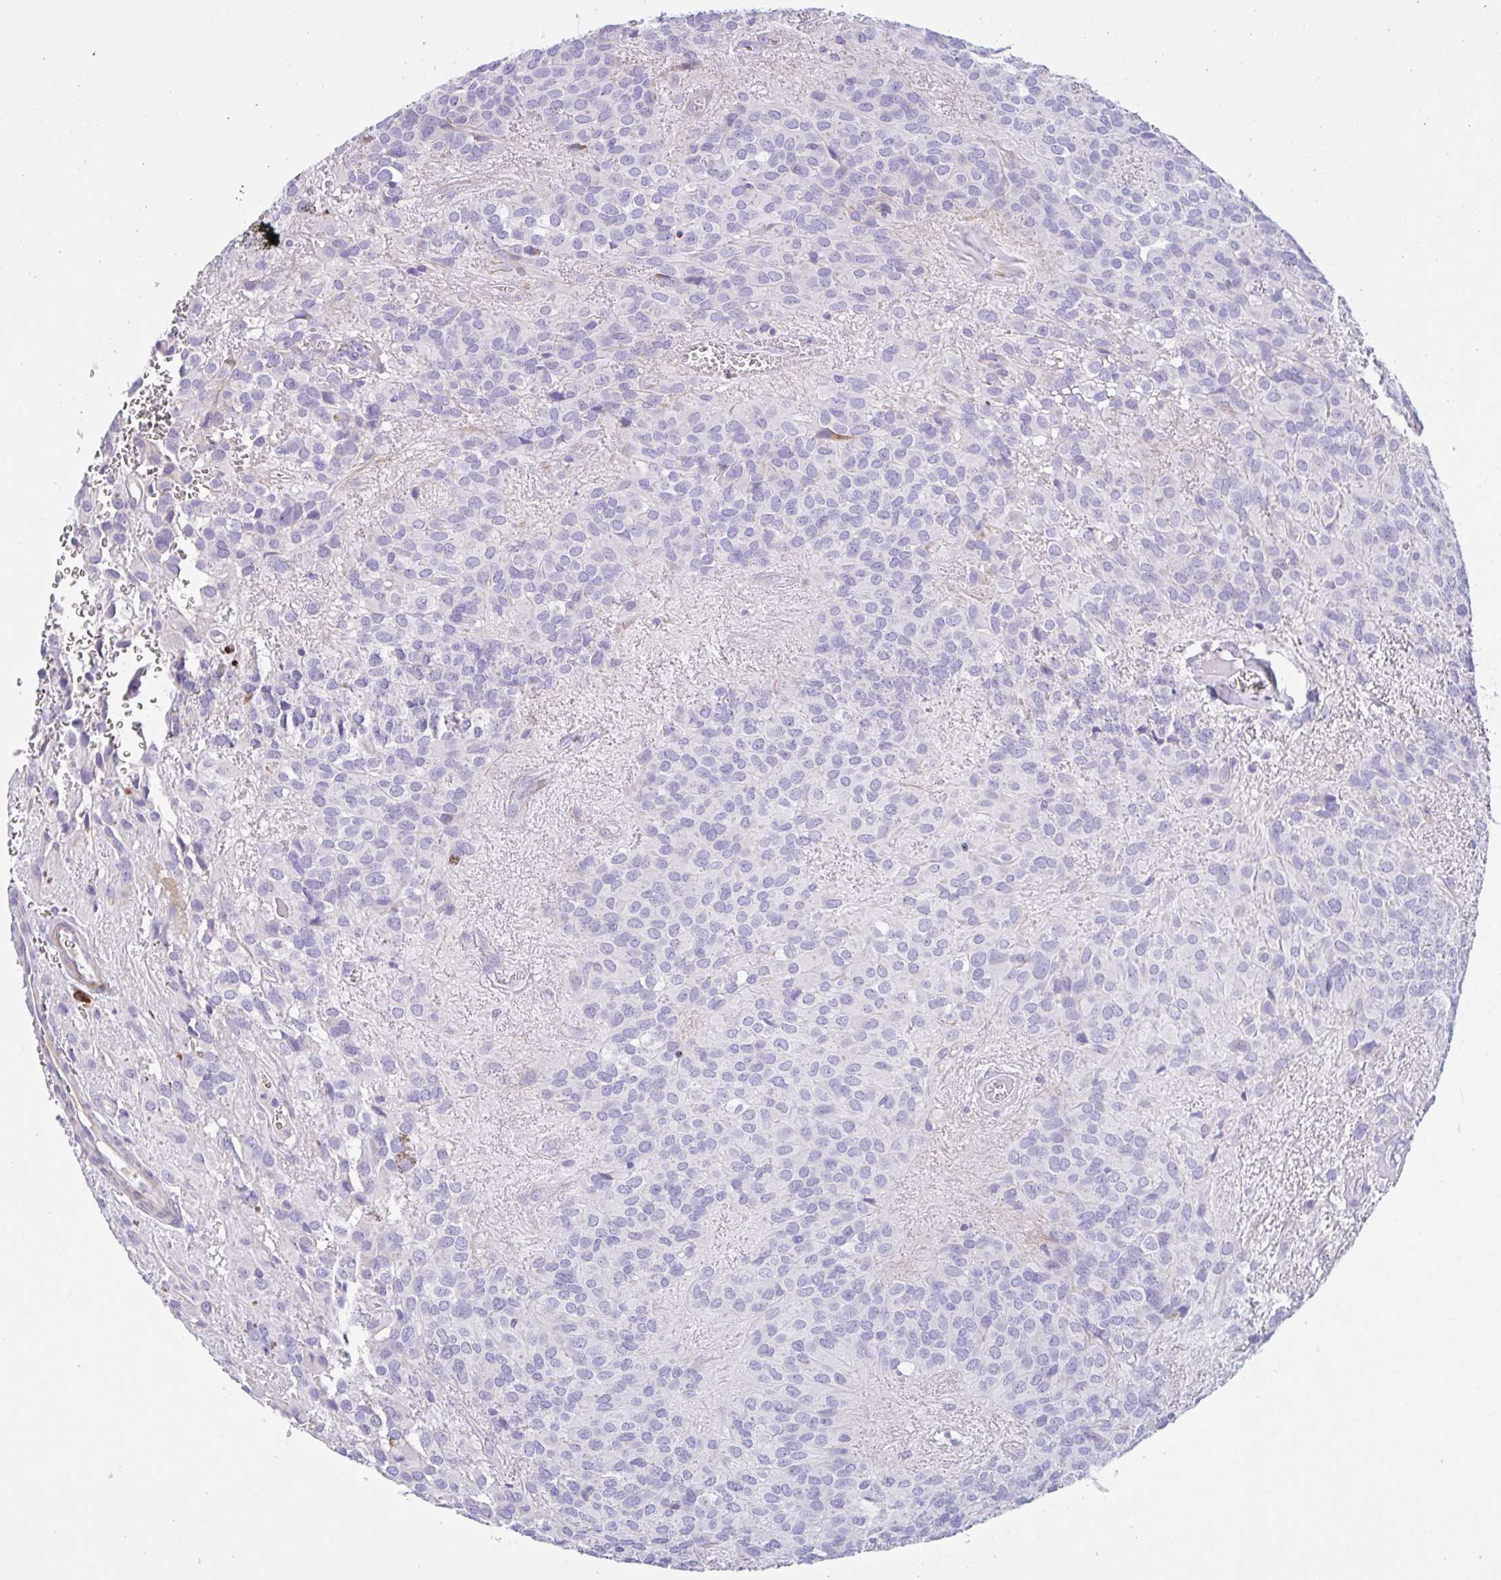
{"staining": {"intensity": "negative", "quantity": "none", "location": "none"}, "tissue": "glioma", "cell_type": "Tumor cells", "image_type": "cancer", "snomed": [{"axis": "morphology", "description": "Glioma, malignant, Low grade"}, {"axis": "topography", "description": "Brain"}], "caption": "The immunohistochemistry (IHC) histopathology image has no significant positivity in tumor cells of malignant glioma (low-grade) tissue.", "gene": "FBXL20", "patient": {"sex": "male", "age": 56}}